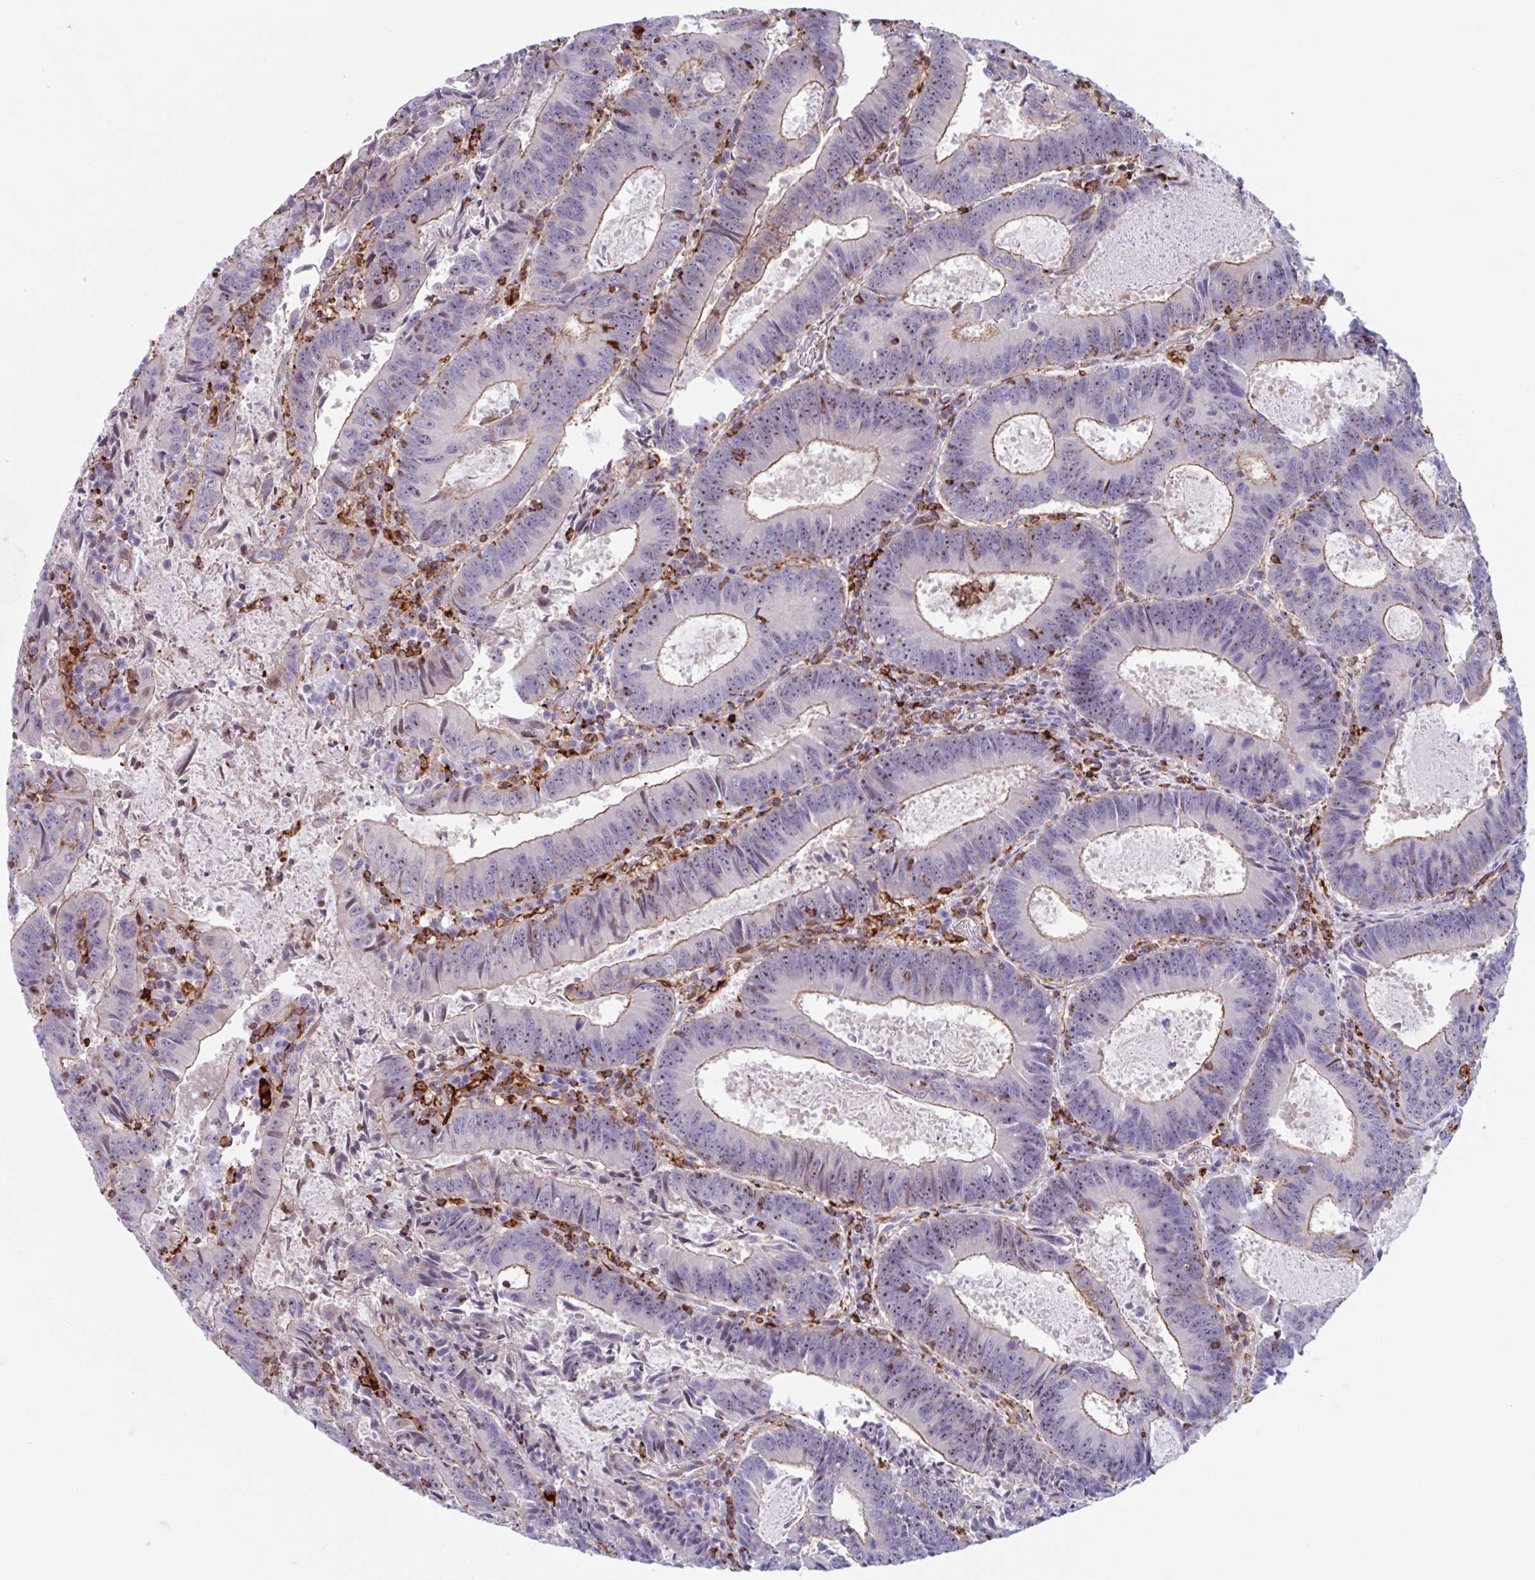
{"staining": {"intensity": "moderate", "quantity": "25%-75%", "location": "cytoplasmic/membranous,nuclear"}, "tissue": "colorectal cancer", "cell_type": "Tumor cells", "image_type": "cancer", "snomed": [{"axis": "morphology", "description": "Adenocarcinoma, NOS"}, {"axis": "topography", "description": "Colon"}], "caption": "This histopathology image displays colorectal cancer stained with immunohistochemistry (IHC) to label a protein in brown. The cytoplasmic/membranous and nuclear of tumor cells show moderate positivity for the protein. Nuclei are counter-stained blue.", "gene": "EFHD1", "patient": {"sex": "male", "age": 67}}